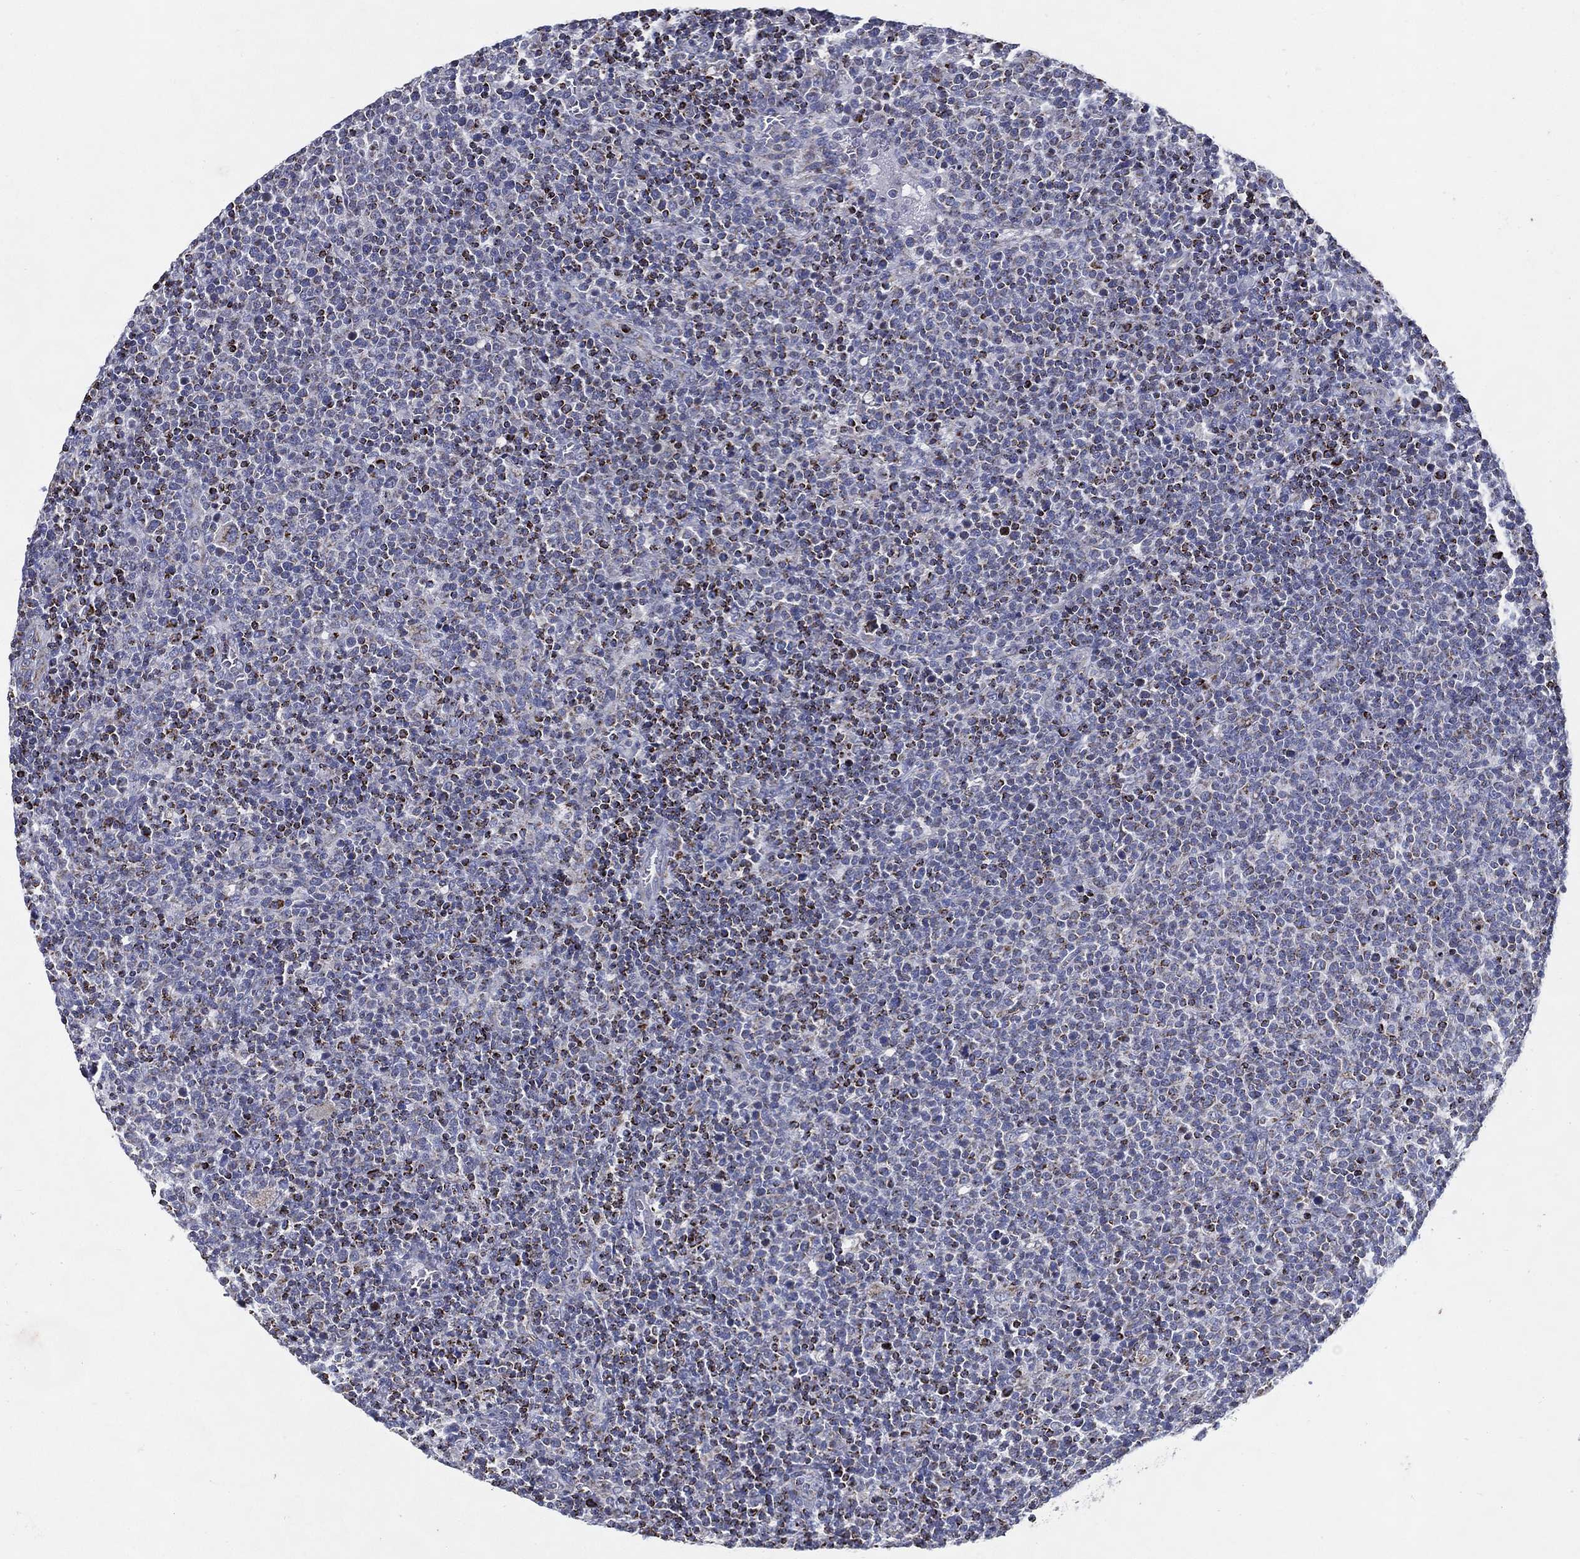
{"staining": {"intensity": "strong", "quantity": "<25%", "location": "cytoplasmic/membranous"}, "tissue": "lymphoma", "cell_type": "Tumor cells", "image_type": "cancer", "snomed": [{"axis": "morphology", "description": "Malignant lymphoma, non-Hodgkin's type, High grade"}, {"axis": "topography", "description": "Lymph node"}], "caption": "Brown immunohistochemical staining in human malignant lymphoma, non-Hodgkin's type (high-grade) displays strong cytoplasmic/membranous expression in approximately <25% of tumor cells.", "gene": "SFXN1", "patient": {"sex": "male", "age": 61}}